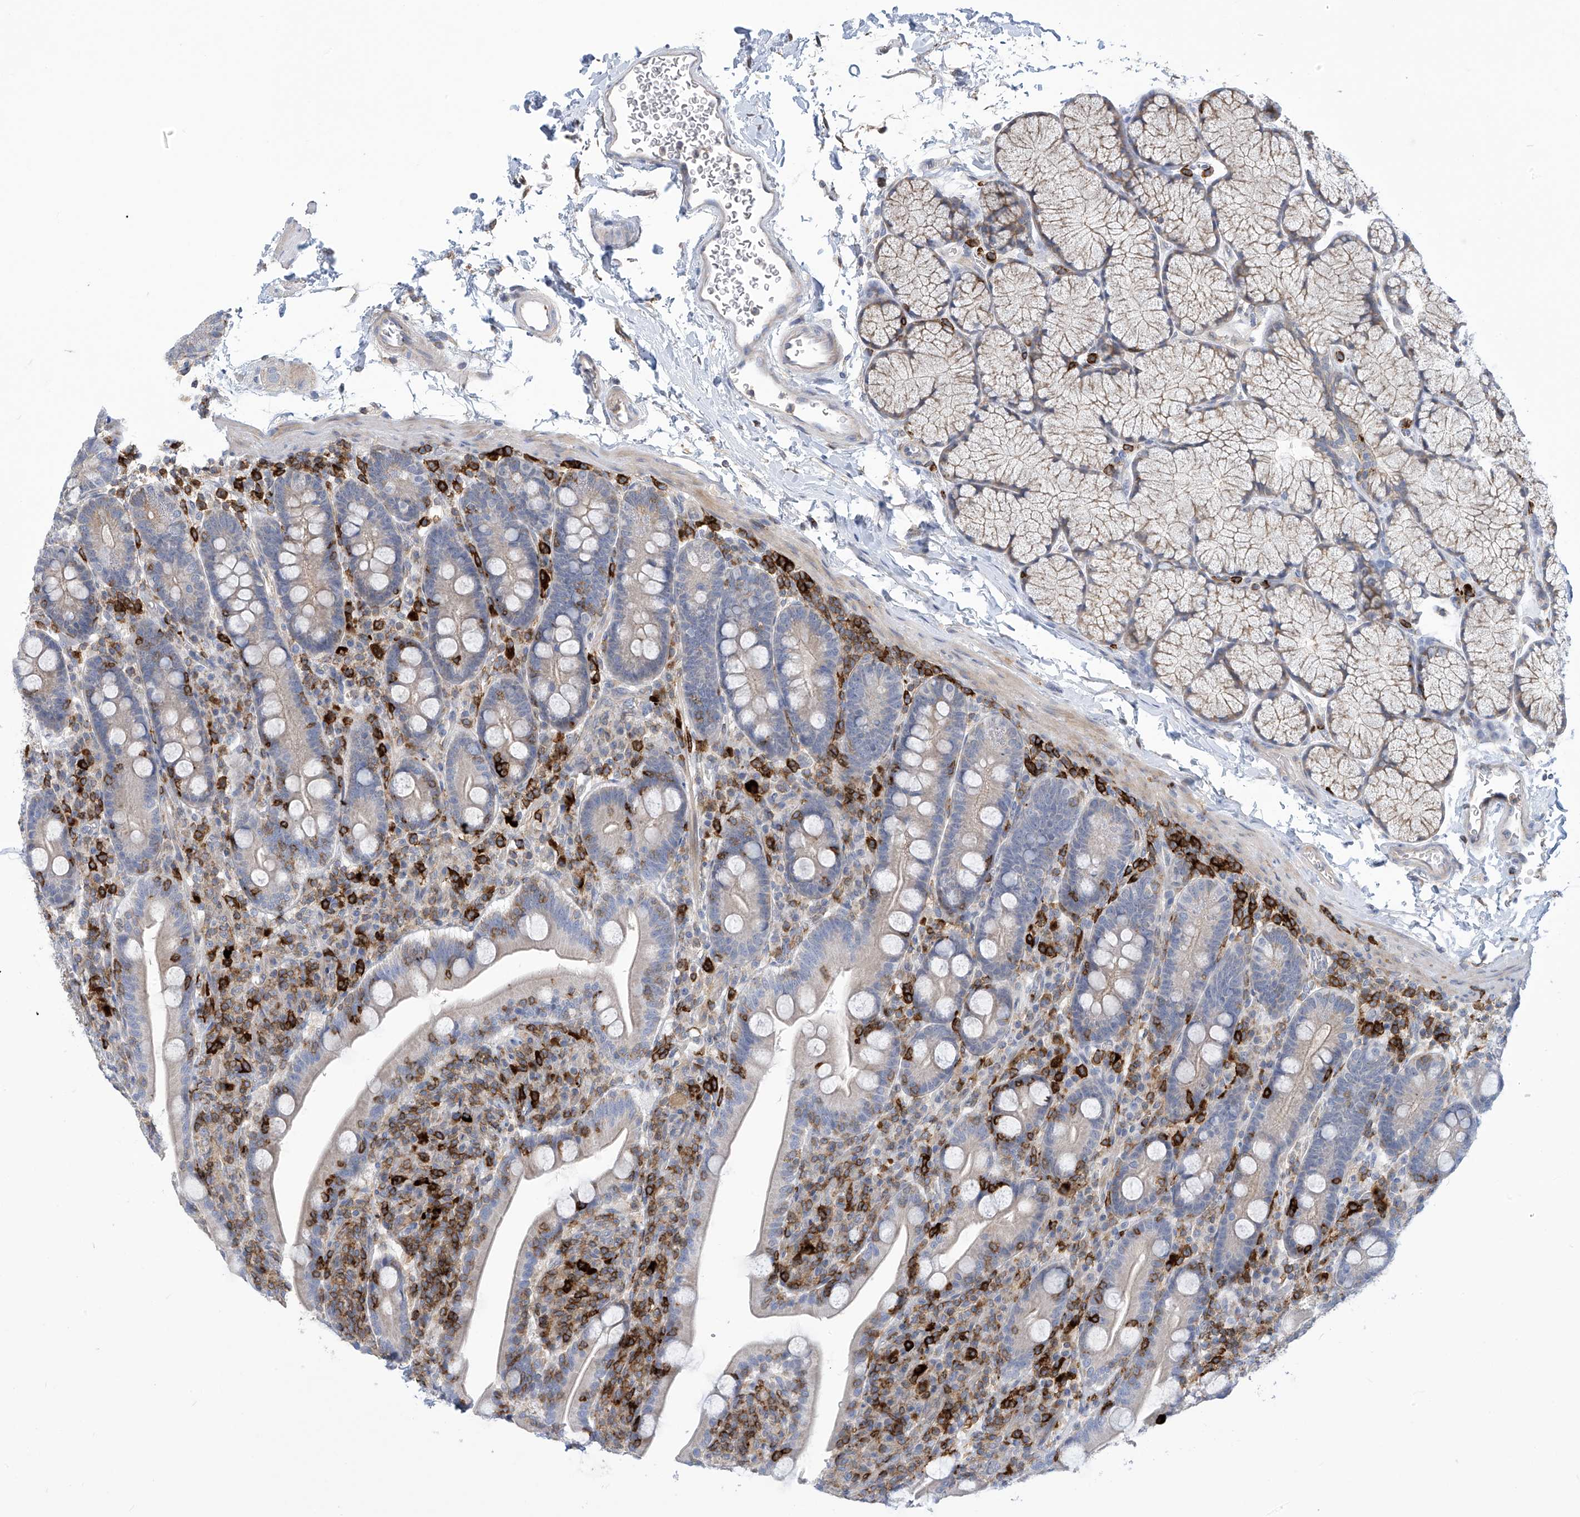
{"staining": {"intensity": "negative", "quantity": "none", "location": "none"}, "tissue": "duodenum", "cell_type": "Glandular cells", "image_type": "normal", "snomed": [{"axis": "morphology", "description": "Normal tissue, NOS"}, {"axis": "topography", "description": "Duodenum"}], "caption": "Unremarkable duodenum was stained to show a protein in brown. There is no significant positivity in glandular cells.", "gene": "IBA57", "patient": {"sex": "male", "age": 35}}